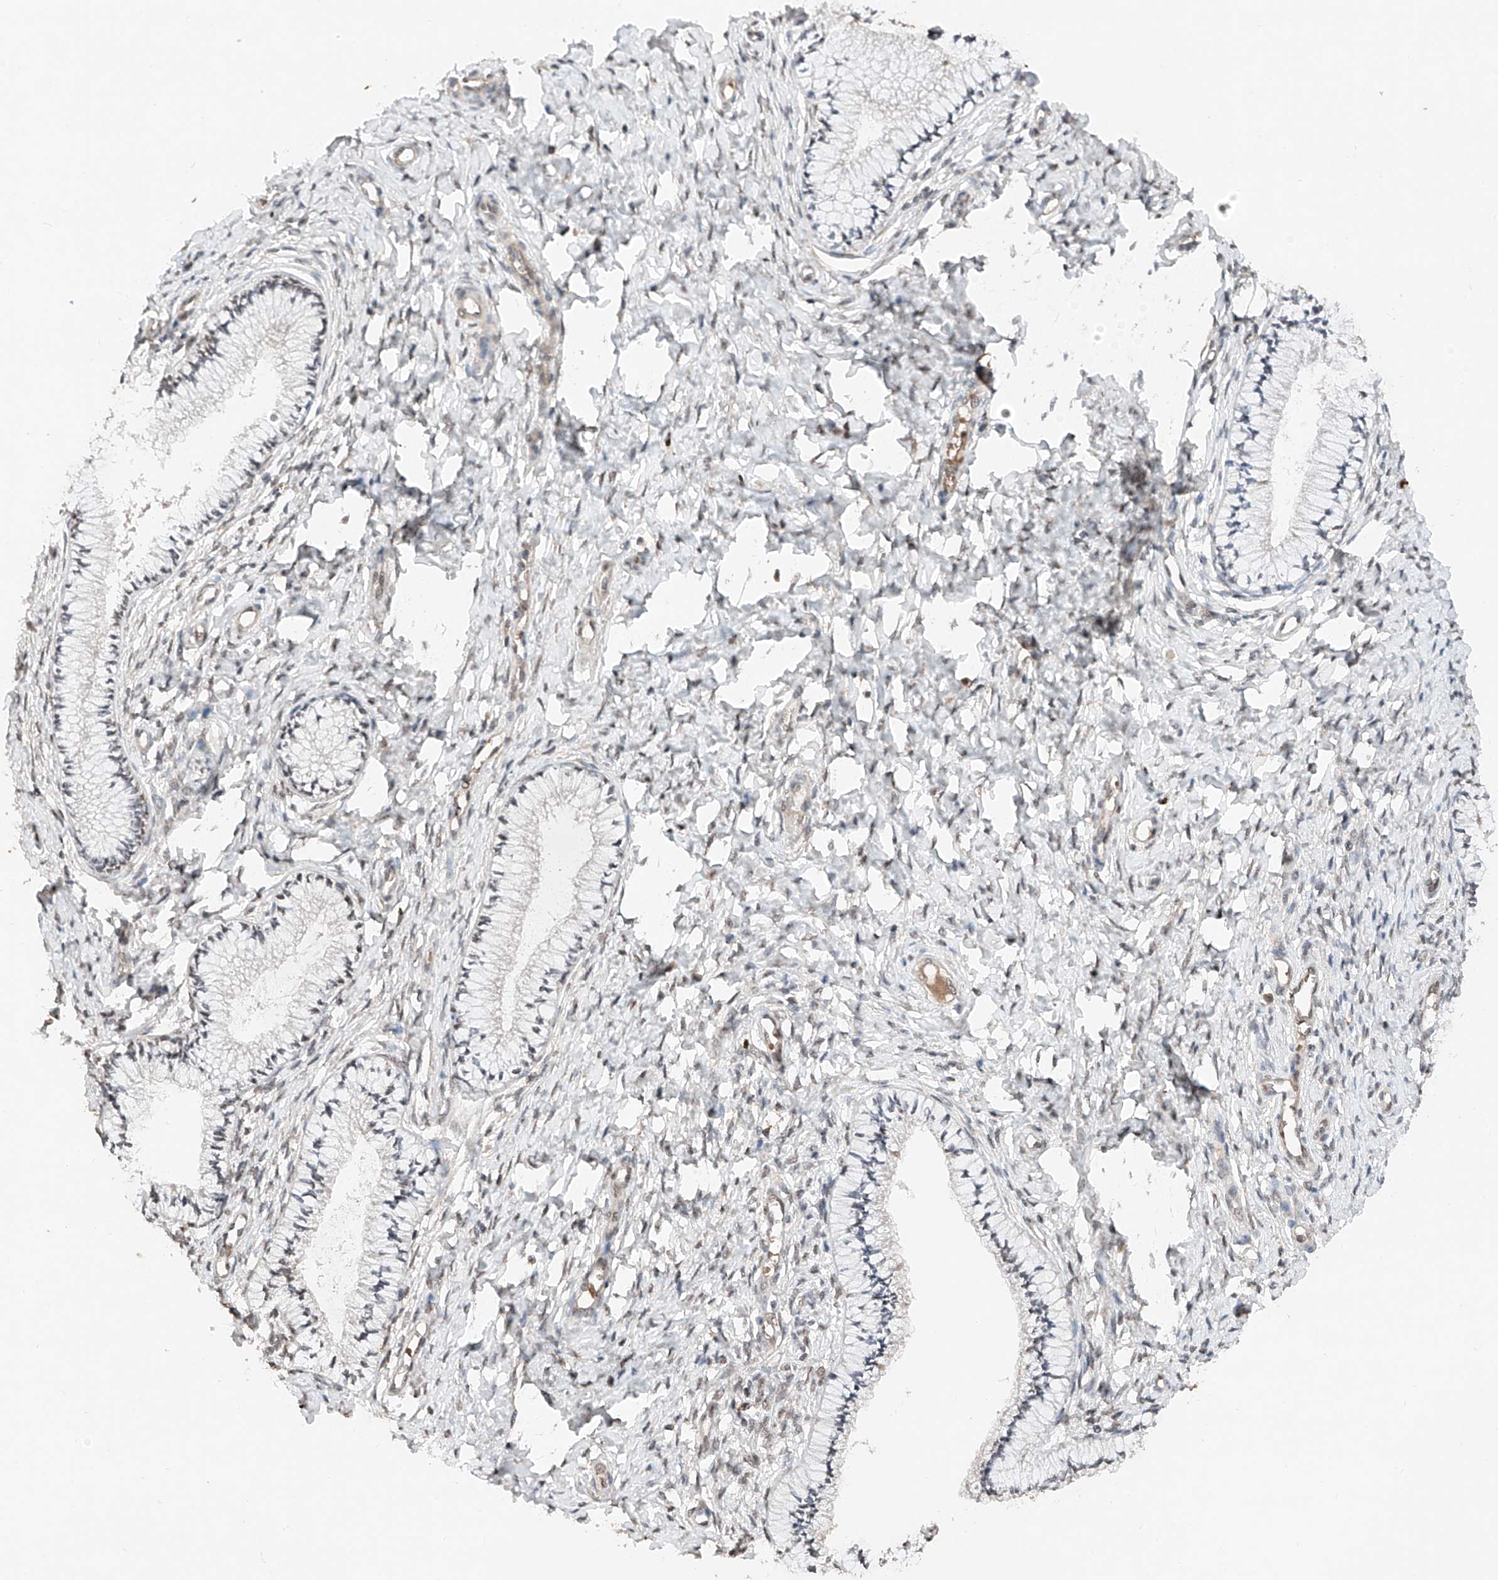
{"staining": {"intensity": "weak", "quantity": "25%-75%", "location": "cytoplasmic/membranous,nuclear"}, "tissue": "cervix", "cell_type": "Glandular cells", "image_type": "normal", "snomed": [{"axis": "morphology", "description": "Normal tissue, NOS"}, {"axis": "topography", "description": "Cervix"}], "caption": "Immunohistochemical staining of benign cervix shows low levels of weak cytoplasmic/membranous,nuclear staining in about 25%-75% of glandular cells.", "gene": "TBX4", "patient": {"sex": "female", "age": 36}}